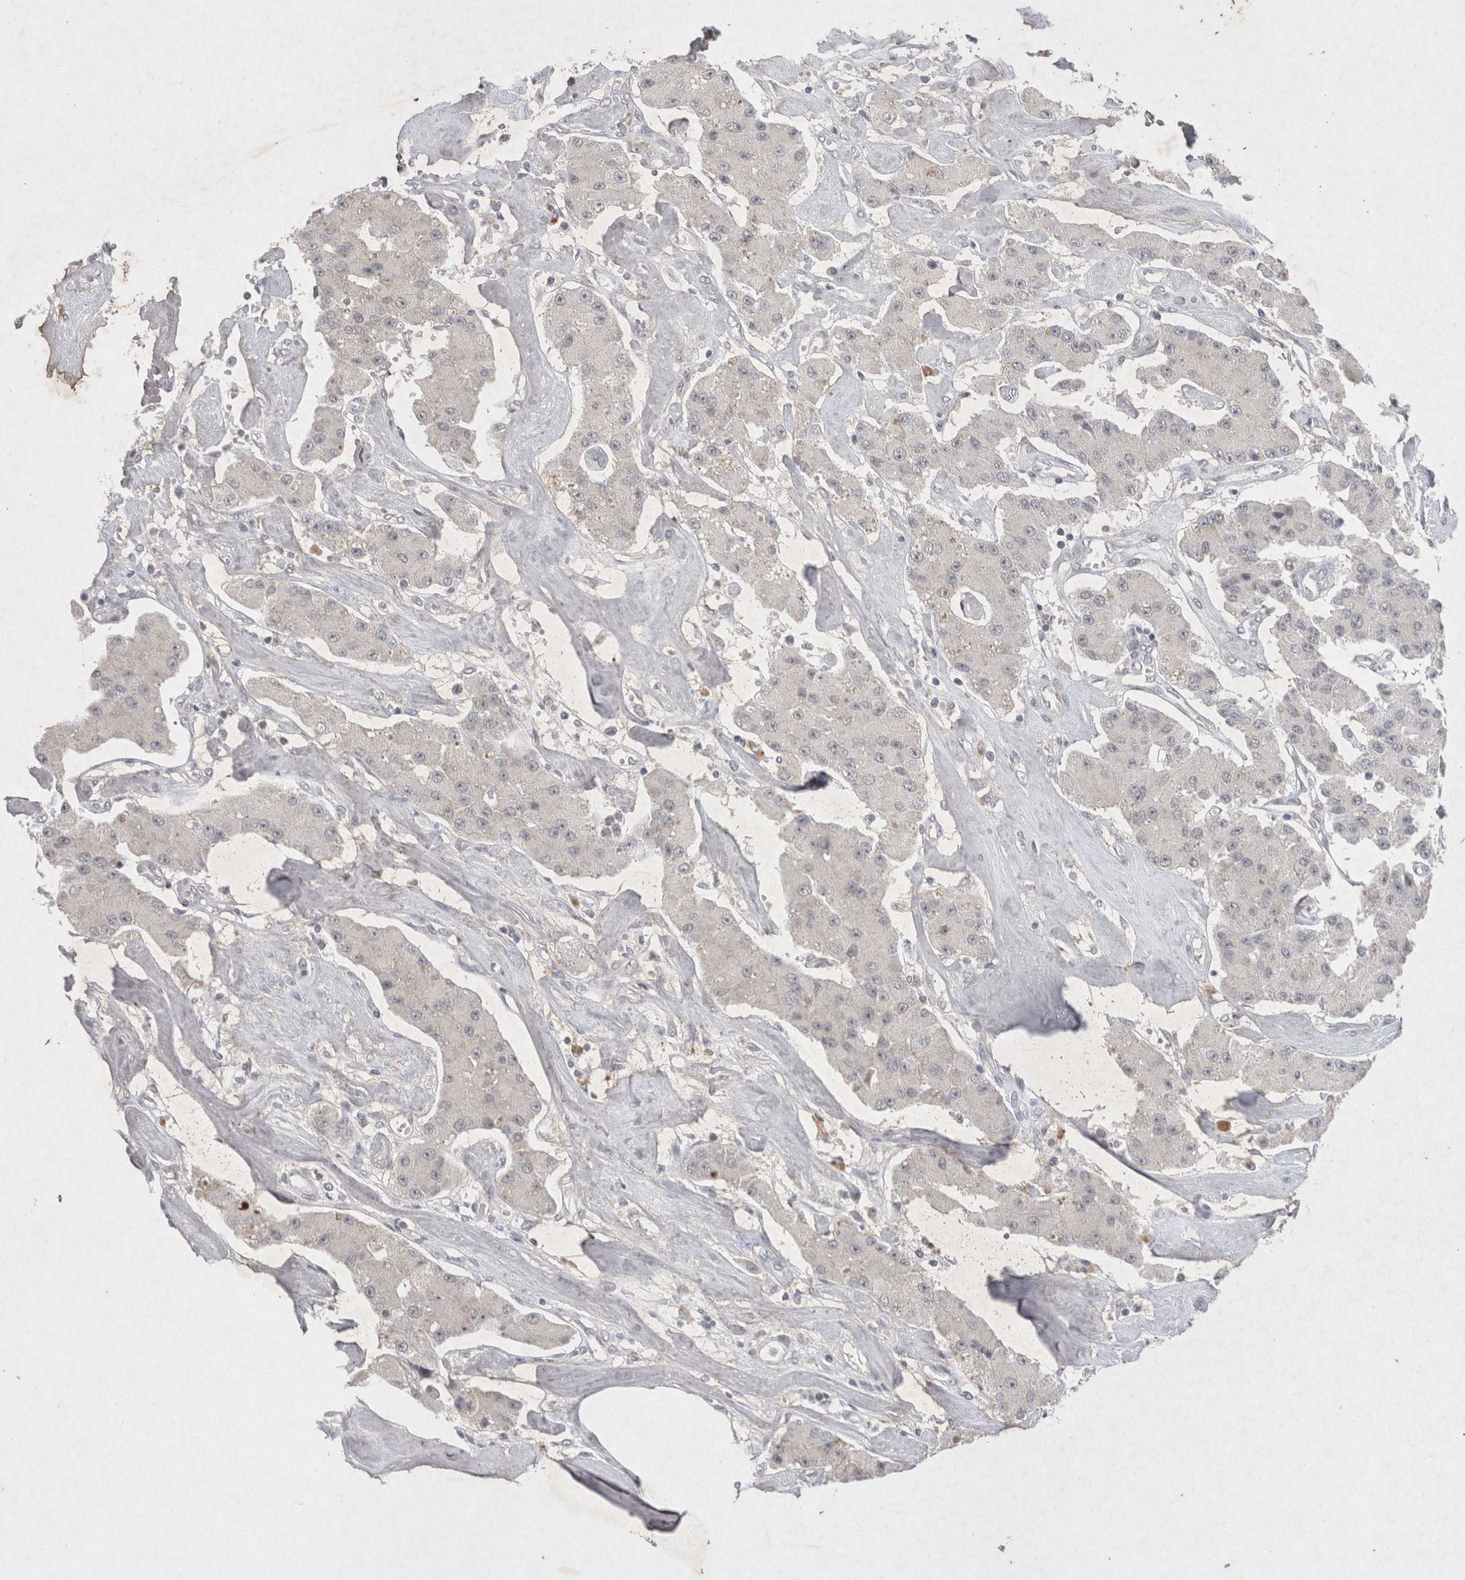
{"staining": {"intensity": "negative", "quantity": "none", "location": "none"}, "tissue": "carcinoid", "cell_type": "Tumor cells", "image_type": "cancer", "snomed": [{"axis": "morphology", "description": "Carcinoid, malignant, NOS"}, {"axis": "topography", "description": "Pancreas"}], "caption": "DAB (3,3'-diaminobenzidine) immunohistochemical staining of malignant carcinoid reveals no significant expression in tumor cells. (IHC, brightfield microscopy, high magnification).", "gene": "LYVE1", "patient": {"sex": "male", "age": 41}}